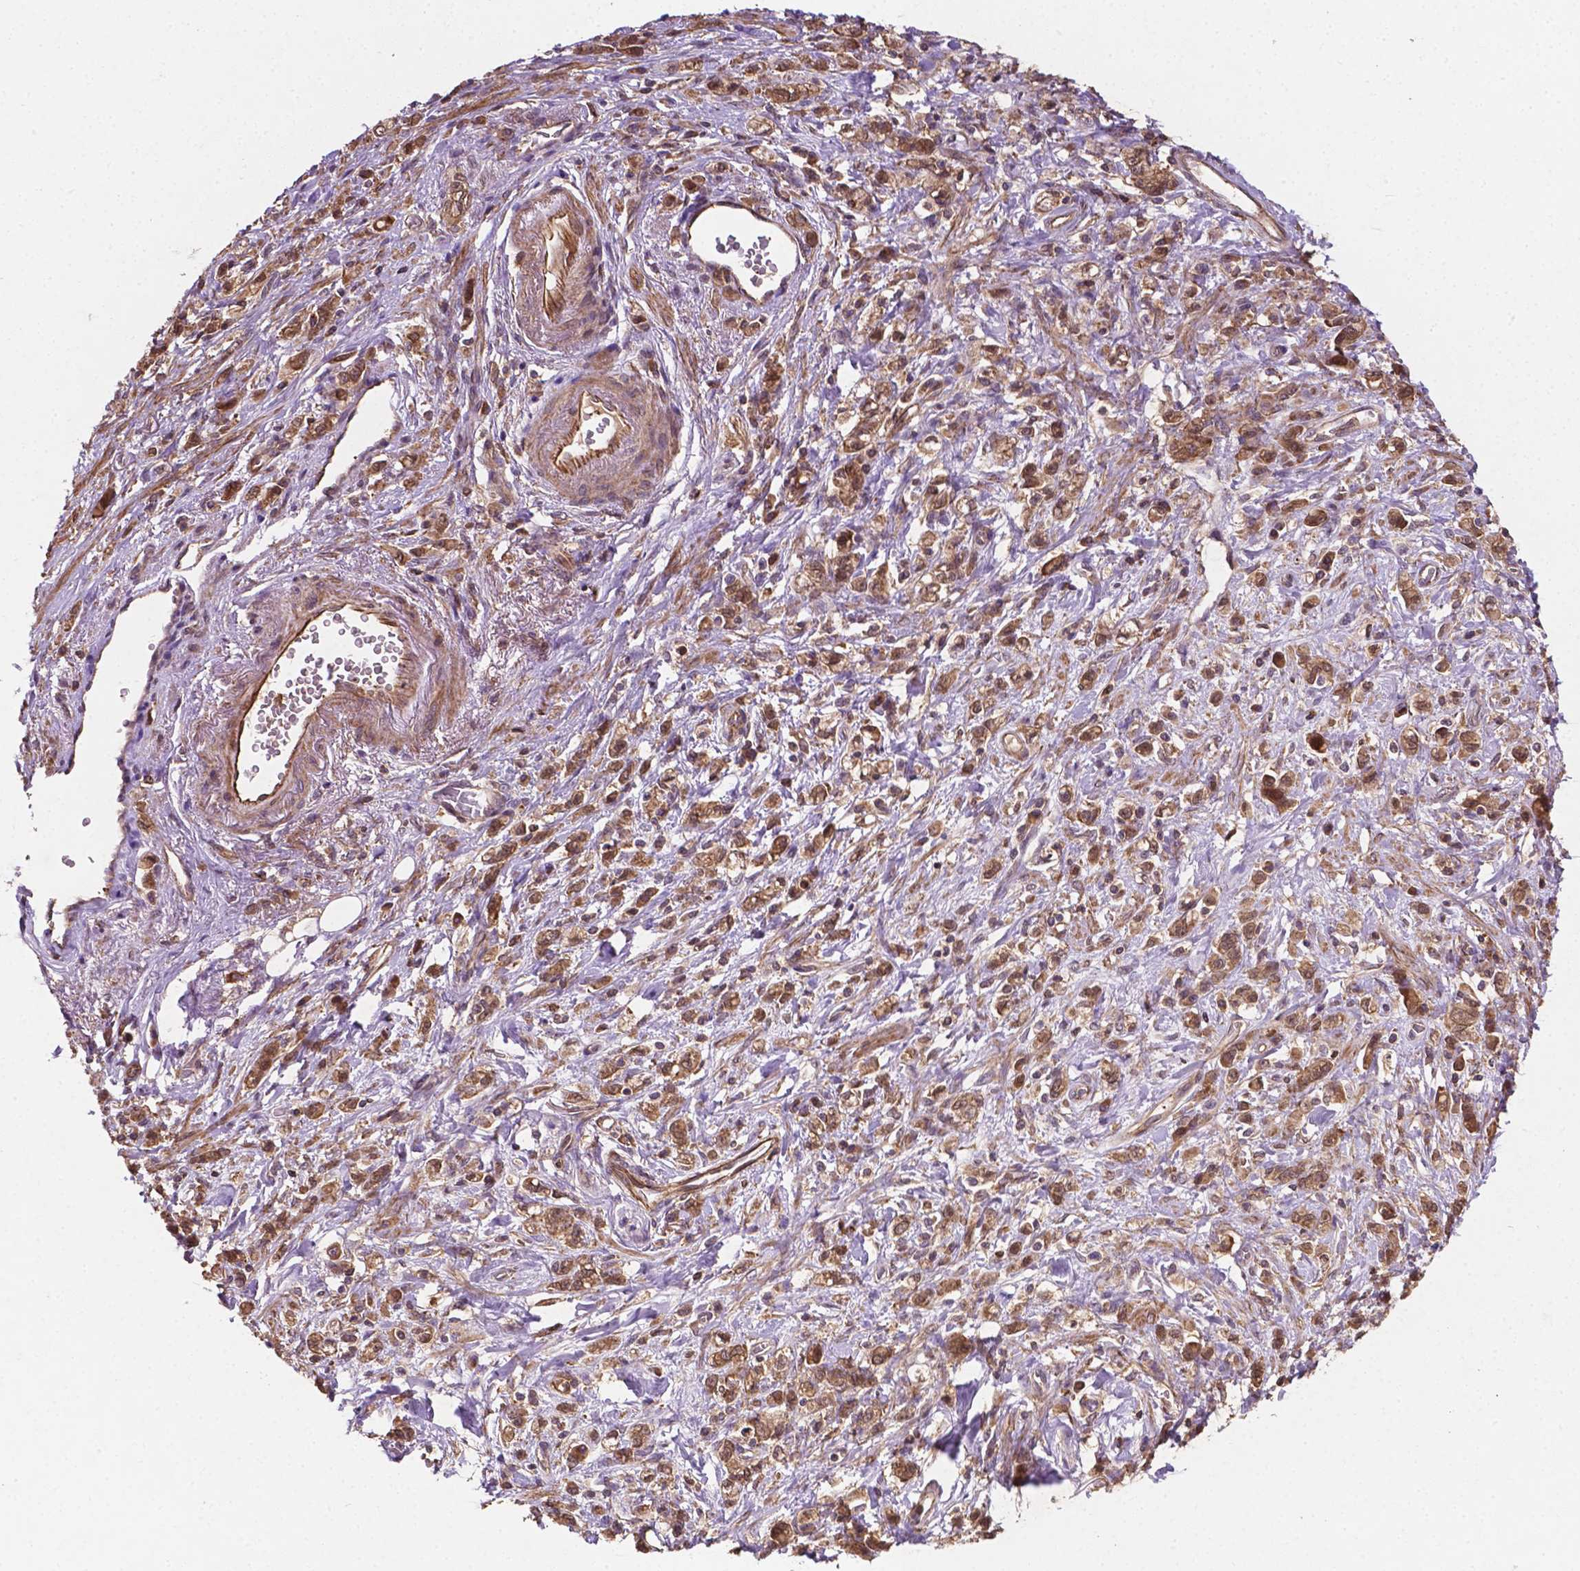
{"staining": {"intensity": "moderate", "quantity": ">75%", "location": "cytoplasmic/membranous"}, "tissue": "stomach cancer", "cell_type": "Tumor cells", "image_type": "cancer", "snomed": [{"axis": "morphology", "description": "Adenocarcinoma, NOS"}, {"axis": "topography", "description": "Stomach"}], "caption": "A brown stain shows moderate cytoplasmic/membranous positivity of a protein in human stomach cancer (adenocarcinoma) tumor cells. (DAB (3,3'-diaminobenzidine) = brown stain, brightfield microscopy at high magnification).", "gene": "ZMYND19", "patient": {"sex": "male", "age": 77}}